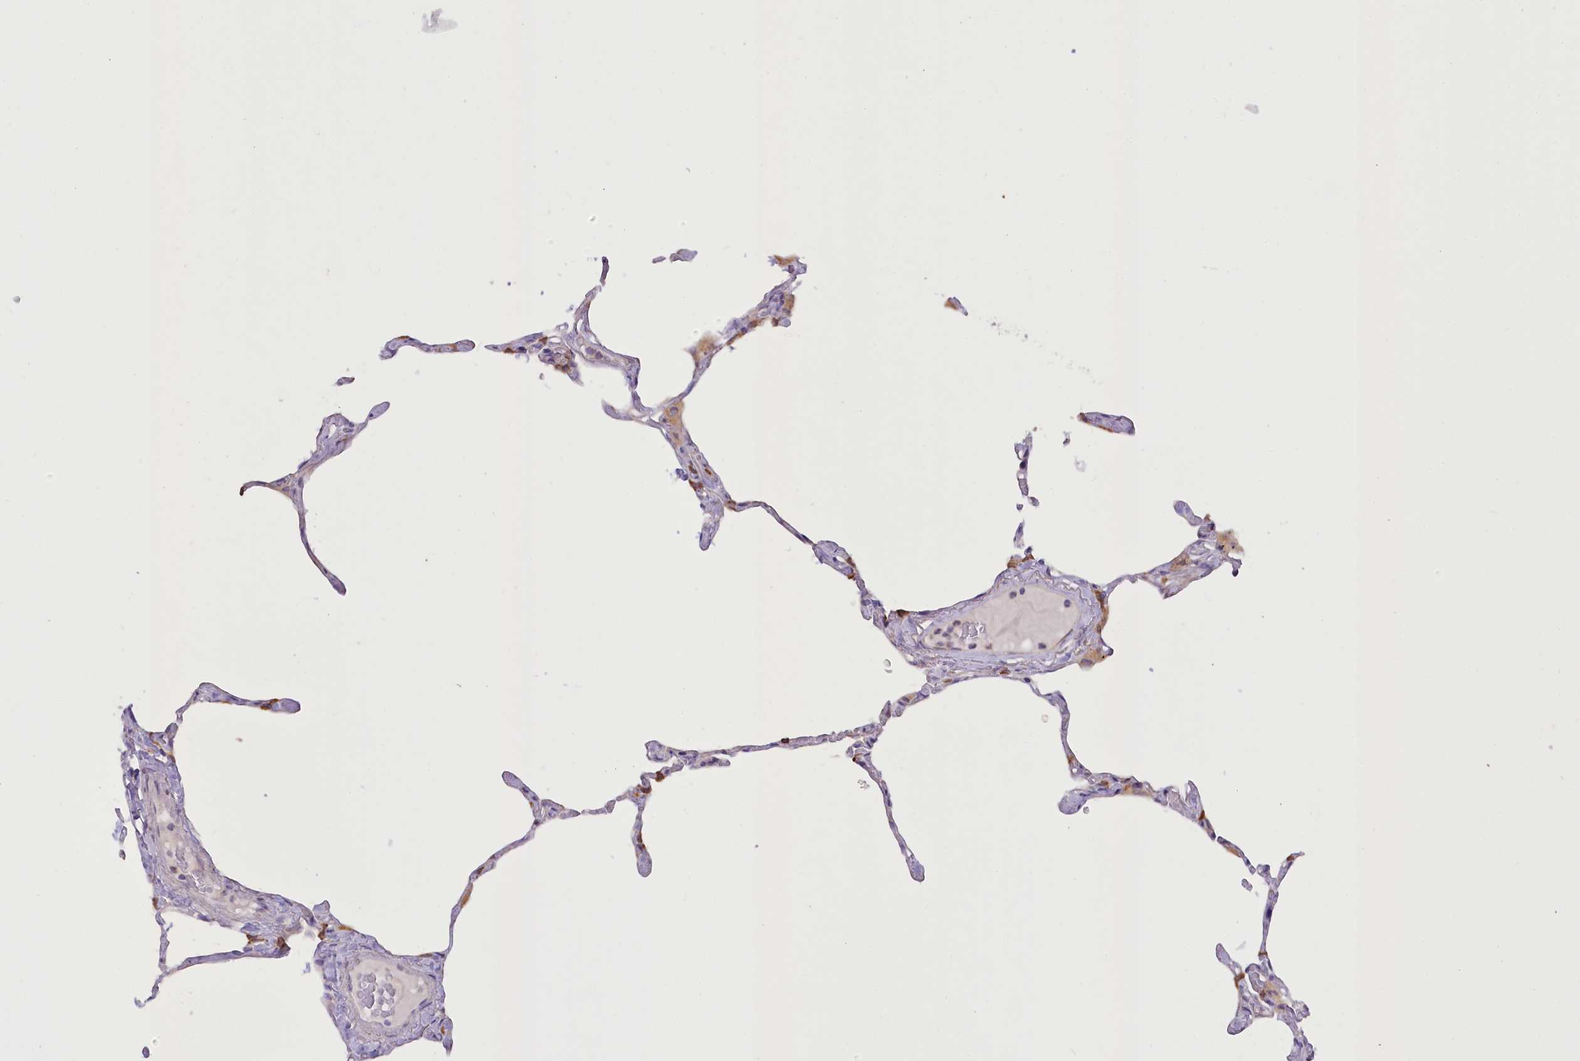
{"staining": {"intensity": "moderate", "quantity": "<25%", "location": "cytoplasmic/membranous"}, "tissue": "lung", "cell_type": "Alveolar cells", "image_type": "normal", "snomed": [{"axis": "morphology", "description": "Normal tissue, NOS"}, {"axis": "topography", "description": "Lung"}], "caption": "Moderate cytoplasmic/membranous protein positivity is present in about <25% of alveolar cells in lung.", "gene": "NCKAP5", "patient": {"sex": "male", "age": 65}}